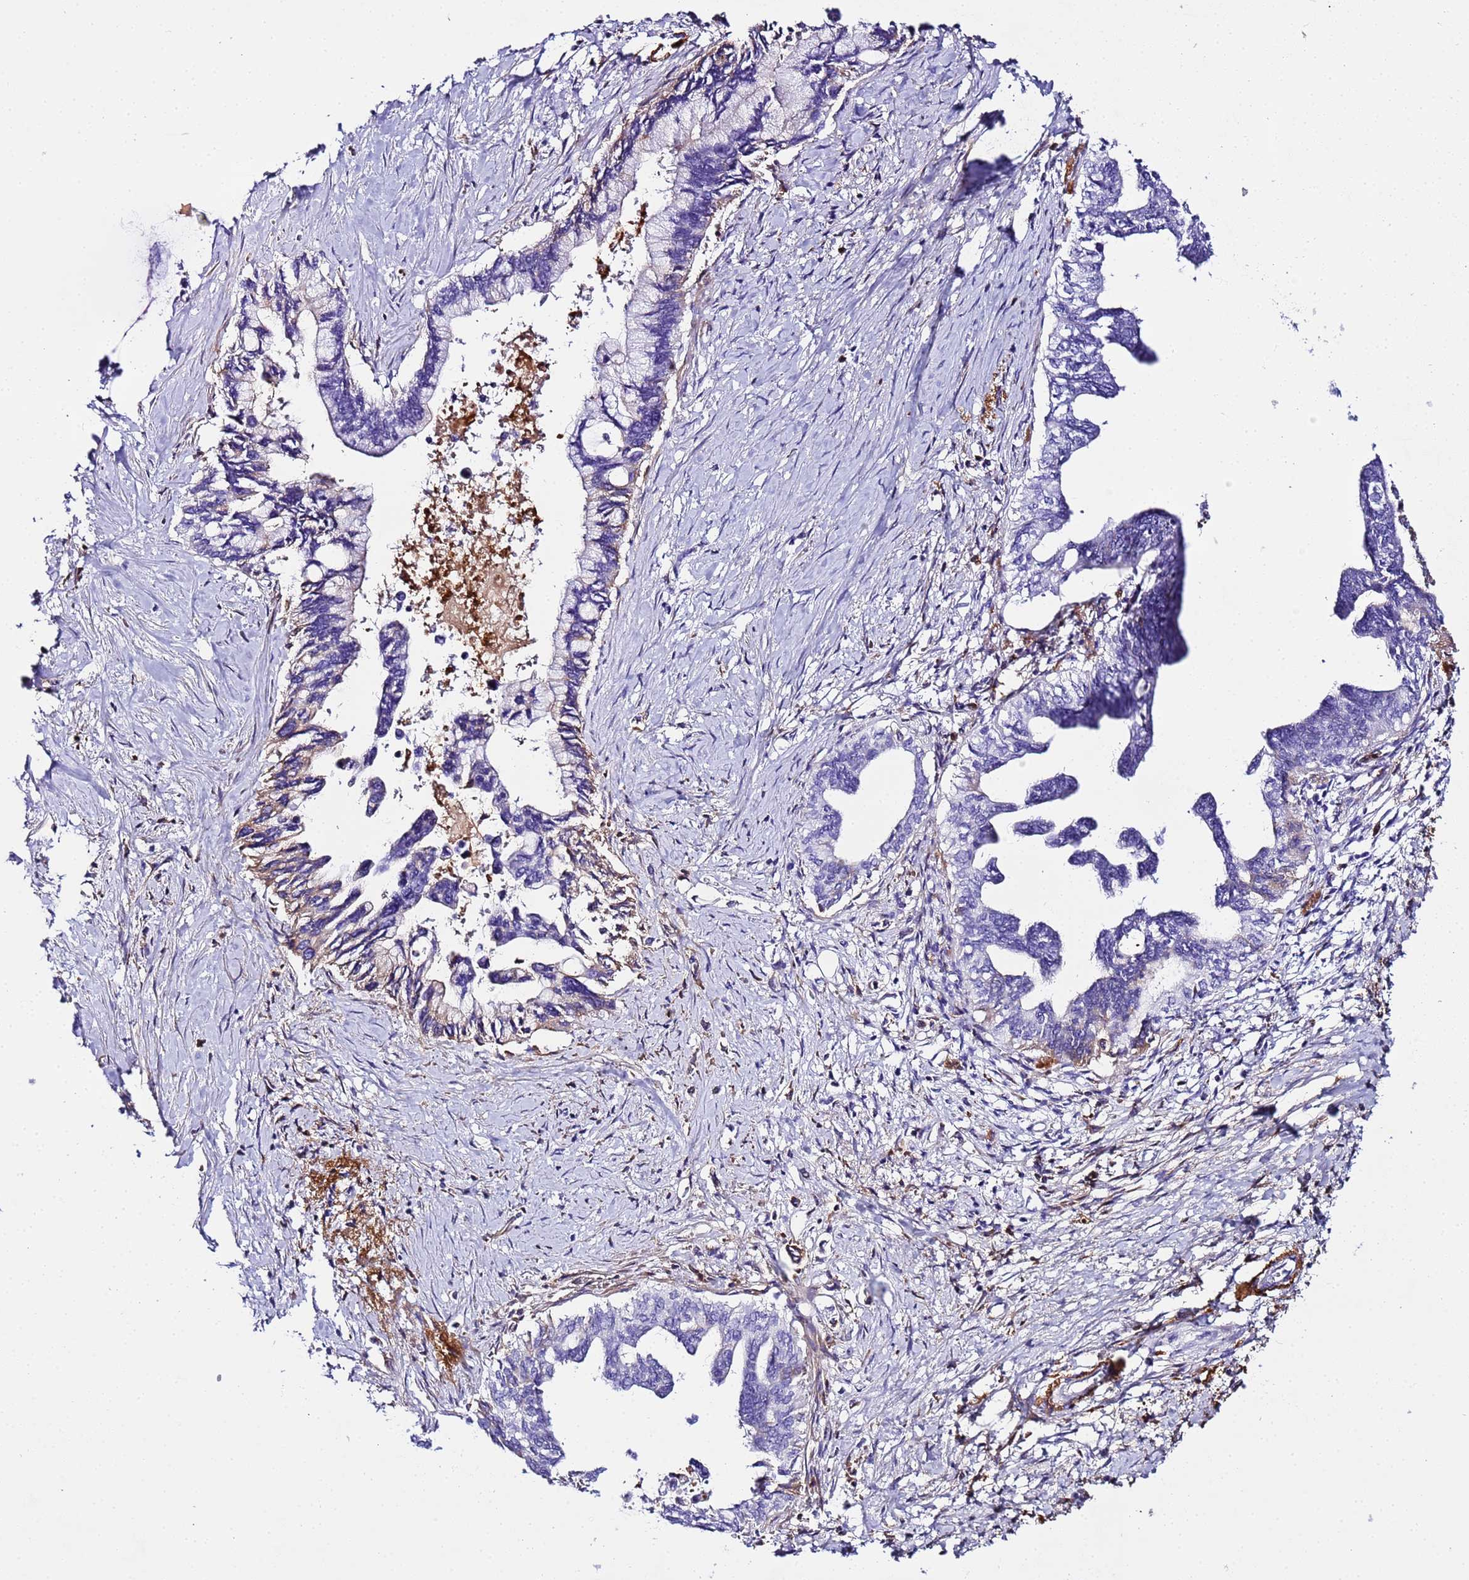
{"staining": {"intensity": "negative", "quantity": "none", "location": "none"}, "tissue": "pancreatic cancer", "cell_type": "Tumor cells", "image_type": "cancer", "snomed": [{"axis": "morphology", "description": "Adenocarcinoma, NOS"}, {"axis": "topography", "description": "Pancreas"}], "caption": "Adenocarcinoma (pancreatic) was stained to show a protein in brown. There is no significant staining in tumor cells.", "gene": "CFHR2", "patient": {"sex": "female", "age": 83}}